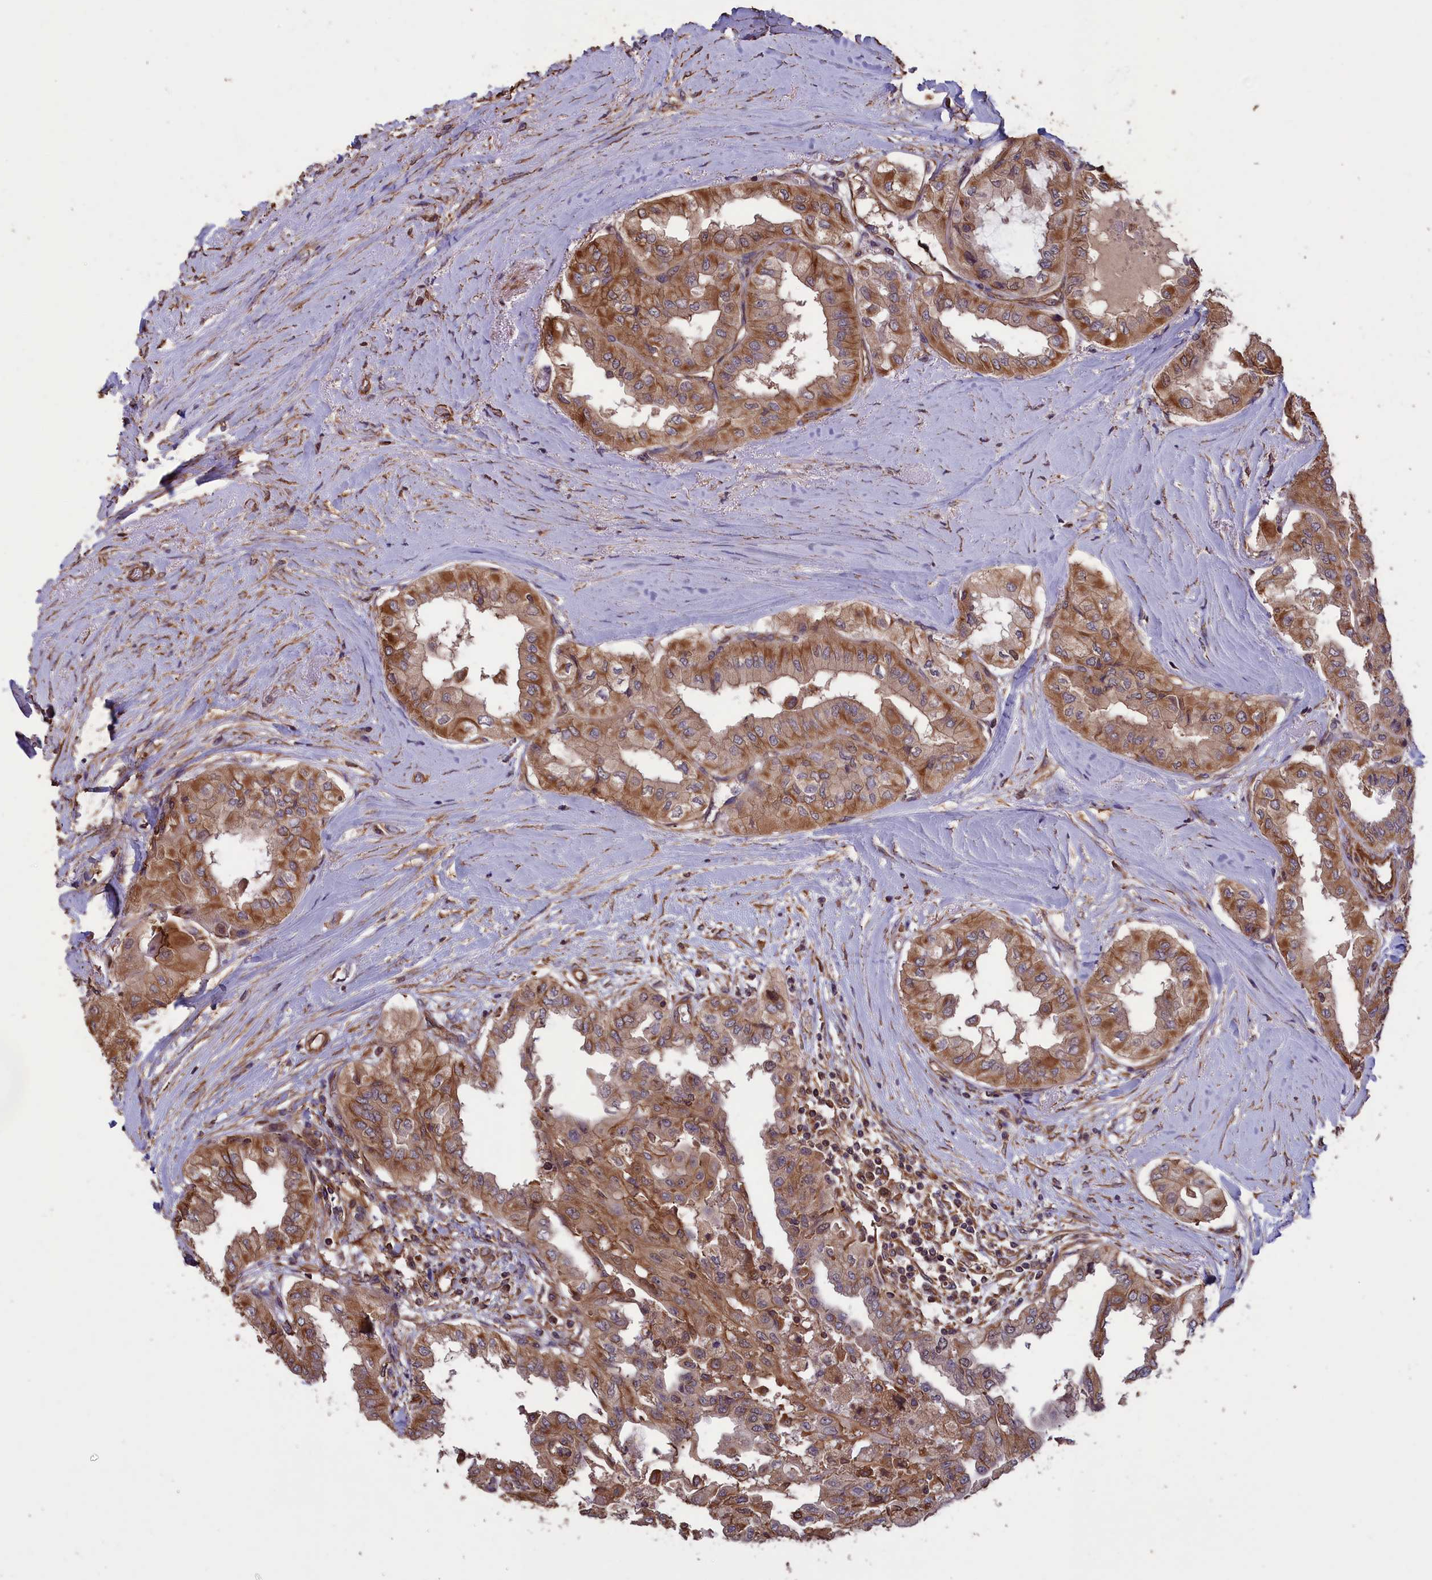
{"staining": {"intensity": "moderate", "quantity": ">75%", "location": "cytoplasmic/membranous"}, "tissue": "thyroid cancer", "cell_type": "Tumor cells", "image_type": "cancer", "snomed": [{"axis": "morphology", "description": "Papillary adenocarcinoma, NOS"}, {"axis": "topography", "description": "Thyroid gland"}], "caption": "IHC staining of thyroid cancer, which shows medium levels of moderate cytoplasmic/membranous positivity in about >75% of tumor cells indicating moderate cytoplasmic/membranous protein expression. The staining was performed using DAB (3,3'-diaminobenzidine) (brown) for protein detection and nuclei were counterstained in hematoxylin (blue).", "gene": "DAPK3", "patient": {"sex": "female", "age": 59}}